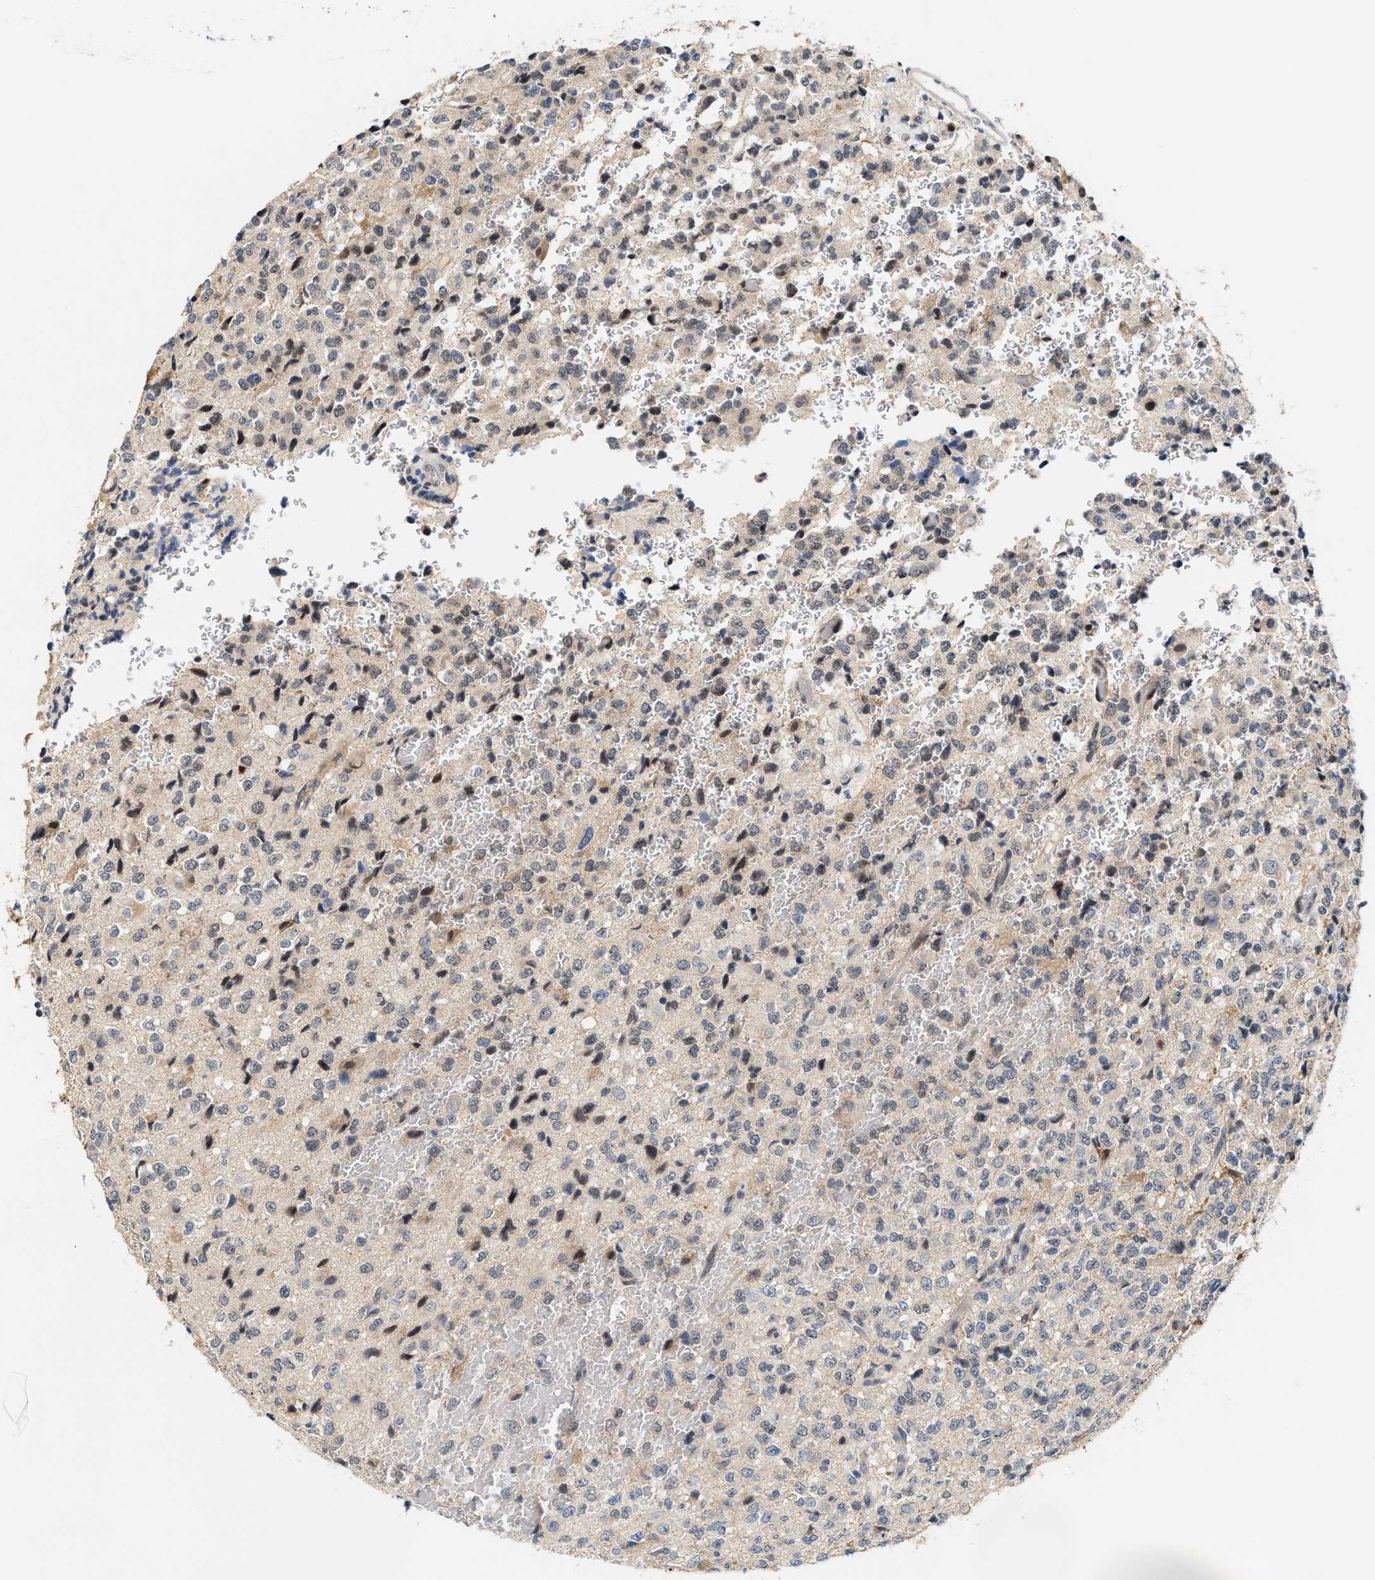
{"staining": {"intensity": "weak", "quantity": "<25%", "location": "cytoplasmic/membranous,nuclear"}, "tissue": "glioma", "cell_type": "Tumor cells", "image_type": "cancer", "snomed": [{"axis": "morphology", "description": "Glioma, malignant, High grade"}, {"axis": "topography", "description": "pancreas cauda"}], "caption": "Tumor cells are negative for brown protein staining in glioma.", "gene": "TCF4", "patient": {"sex": "male", "age": 60}}